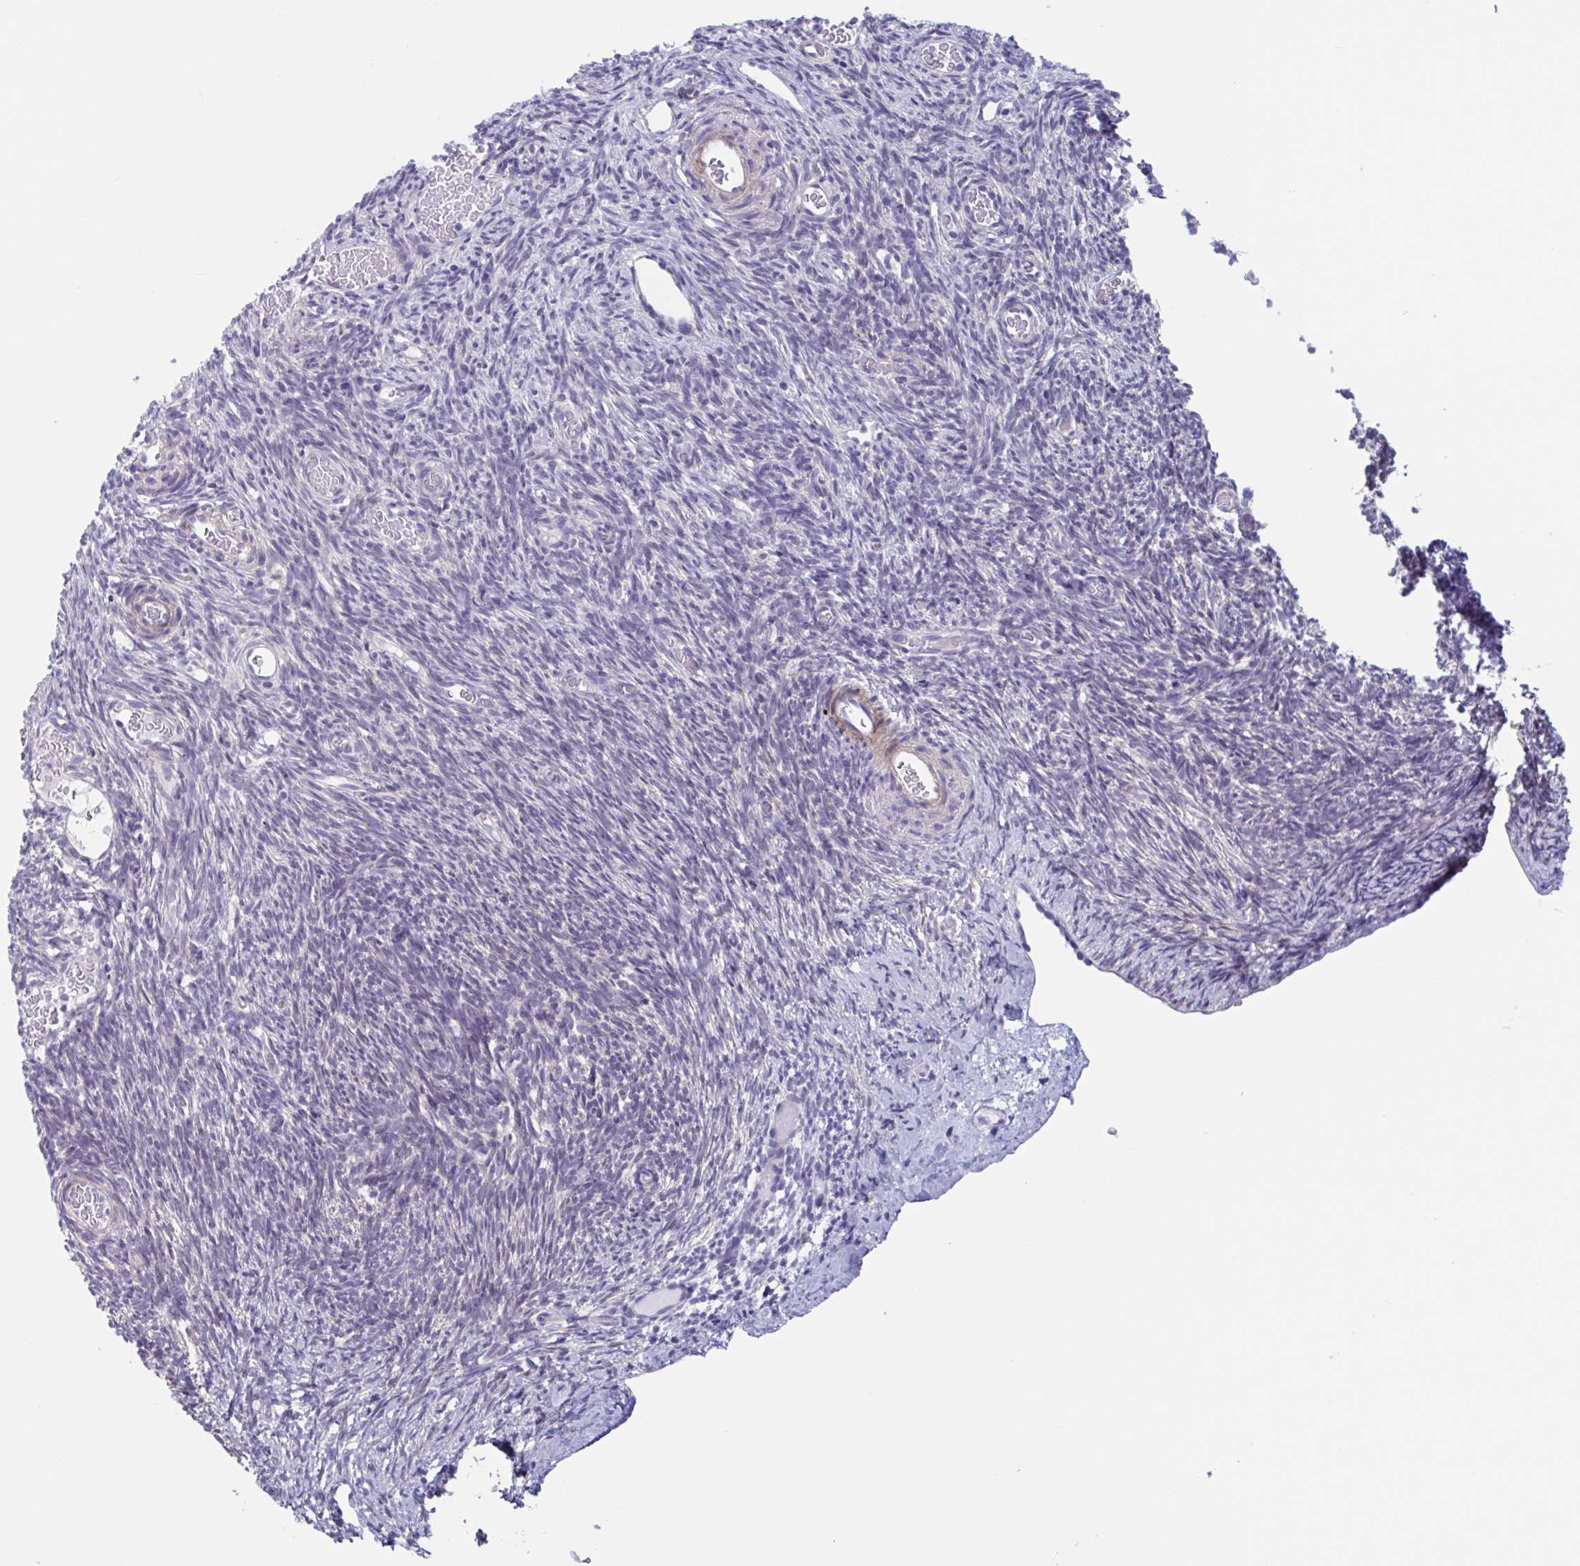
{"staining": {"intensity": "negative", "quantity": "none", "location": "none"}, "tissue": "ovary", "cell_type": "Ovarian stroma cells", "image_type": "normal", "snomed": [{"axis": "morphology", "description": "Normal tissue, NOS"}, {"axis": "topography", "description": "Ovary"}], "caption": "The micrograph displays no staining of ovarian stroma cells in normal ovary.", "gene": "LPIN3", "patient": {"sex": "female", "age": 39}}